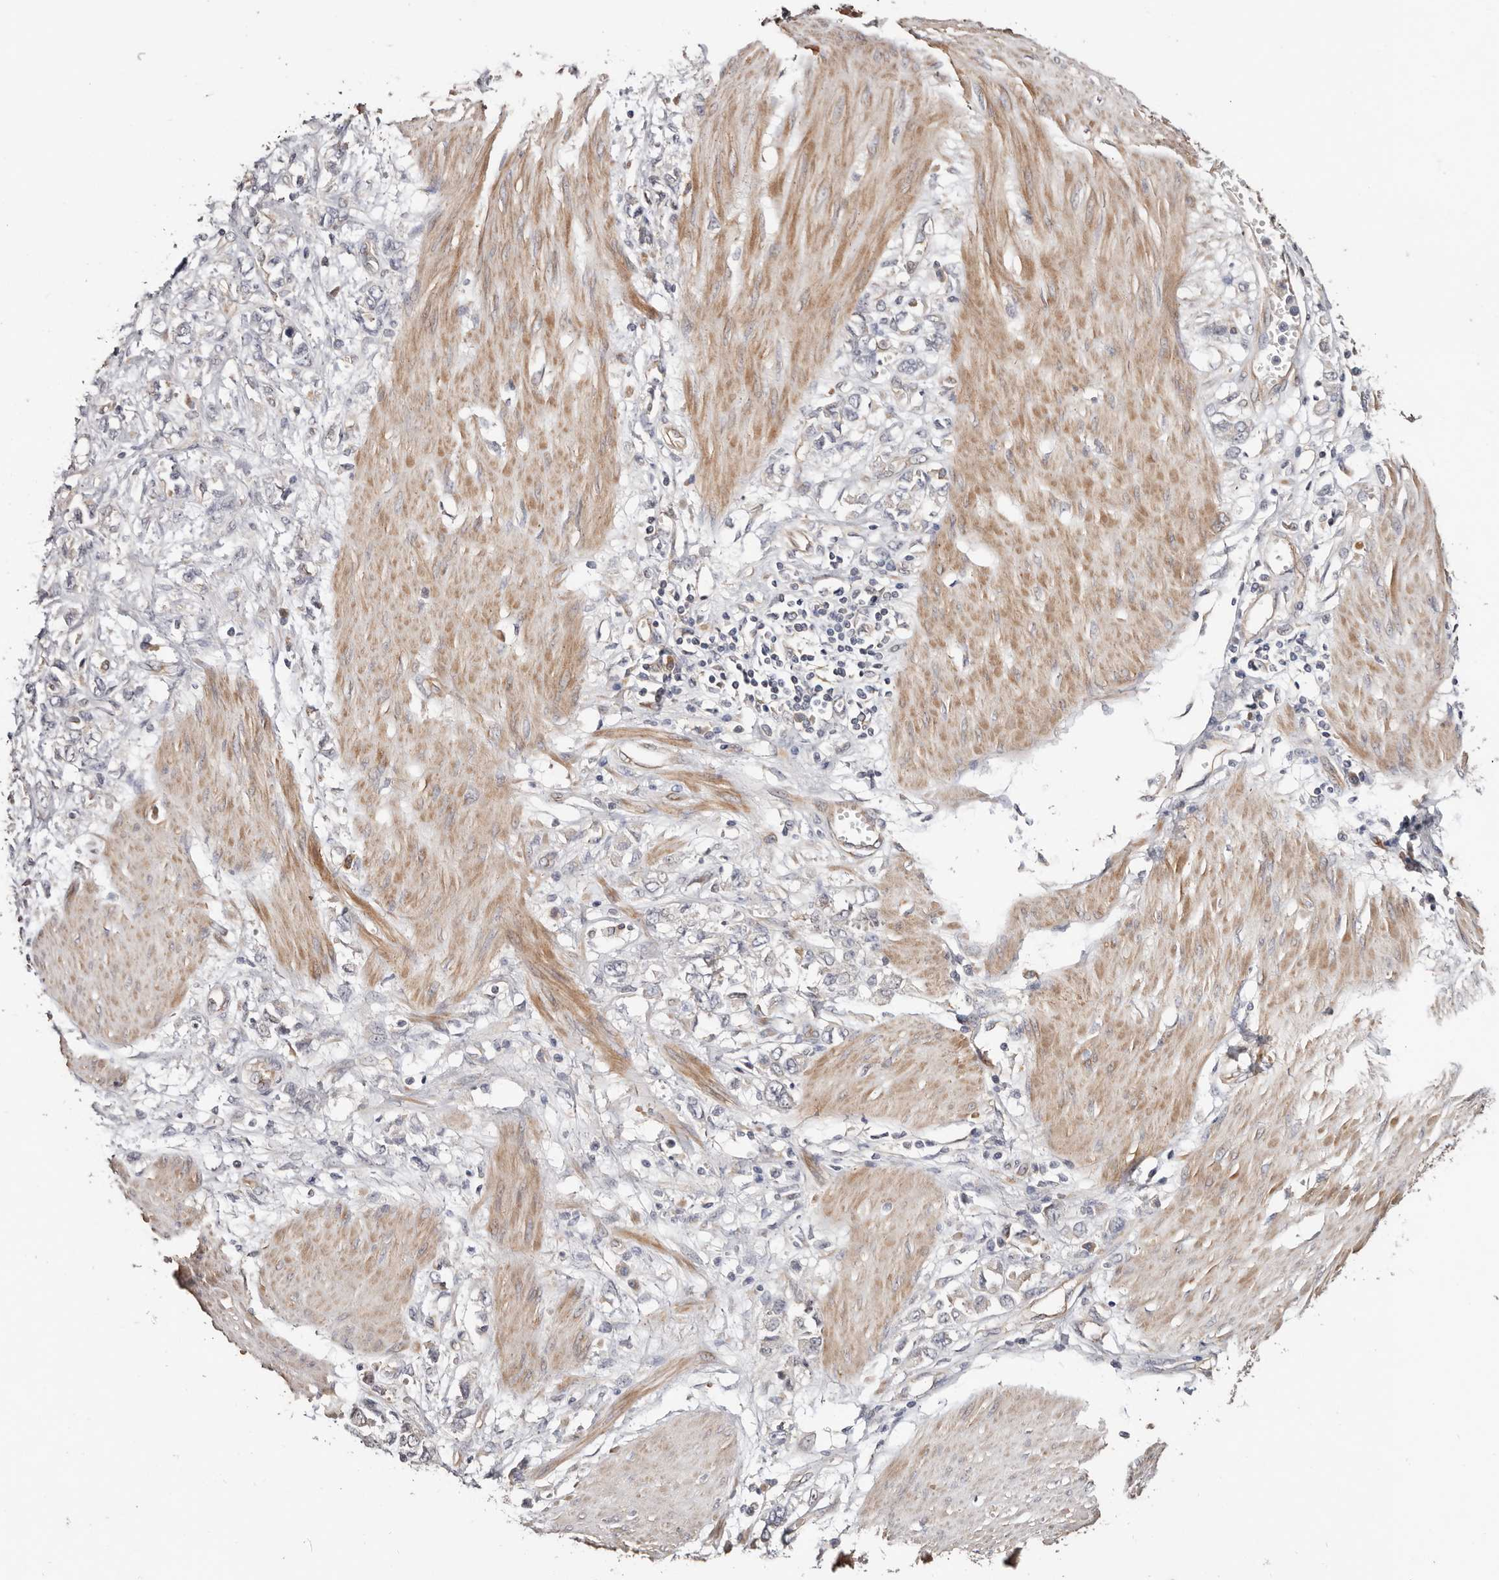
{"staining": {"intensity": "negative", "quantity": "none", "location": "none"}, "tissue": "stomach cancer", "cell_type": "Tumor cells", "image_type": "cancer", "snomed": [{"axis": "morphology", "description": "Adenocarcinoma, NOS"}, {"axis": "topography", "description": "Stomach"}], "caption": "DAB immunohistochemical staining of adenocarcinoma (stomach) displays no significant staining in tumor cells.", "gene": "MACF1", "patient": {"sex": "female", "age": 76}}